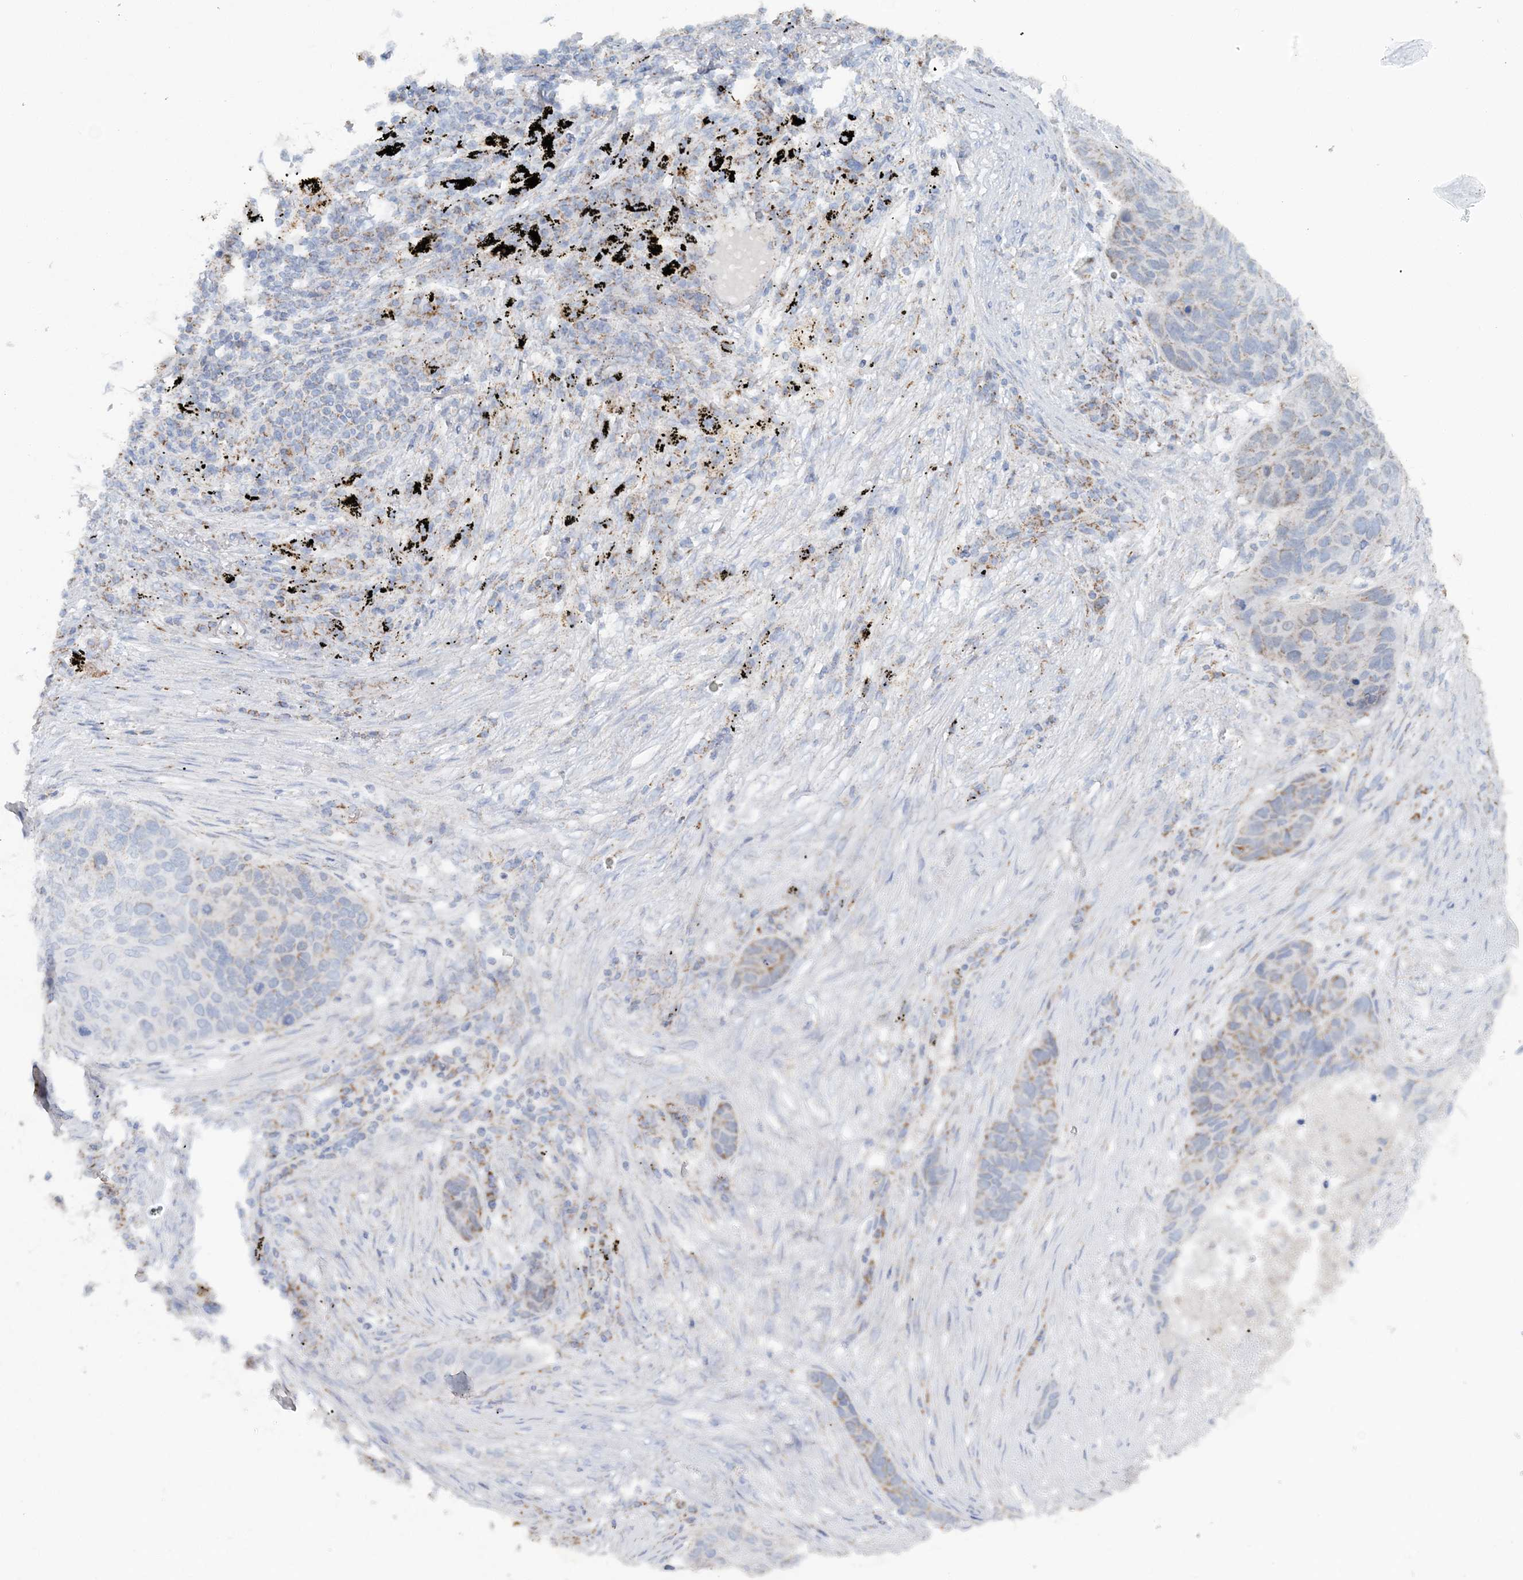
{"staining": {"intensity": "weak", "quantity": "25%-75%", "location": "cytoplasmic/membranous"}, "tissue": "lung cancer", "cell_type": "Tumor cells", "image_type": "cancer", "snomed": [{"axis": "morphology", "description": "Squamous cell carcinoma, NOS"}, {"axis": "topography", "description": "Lung"}], "caption": "Weak cytoplasmic/membranous protein expression is identified in about 25%-75% of tumor cells in lung cancer (squamous cell carcinoma).", "gene": "PCCB", "patient": {"sex": "female", "age": 63}}